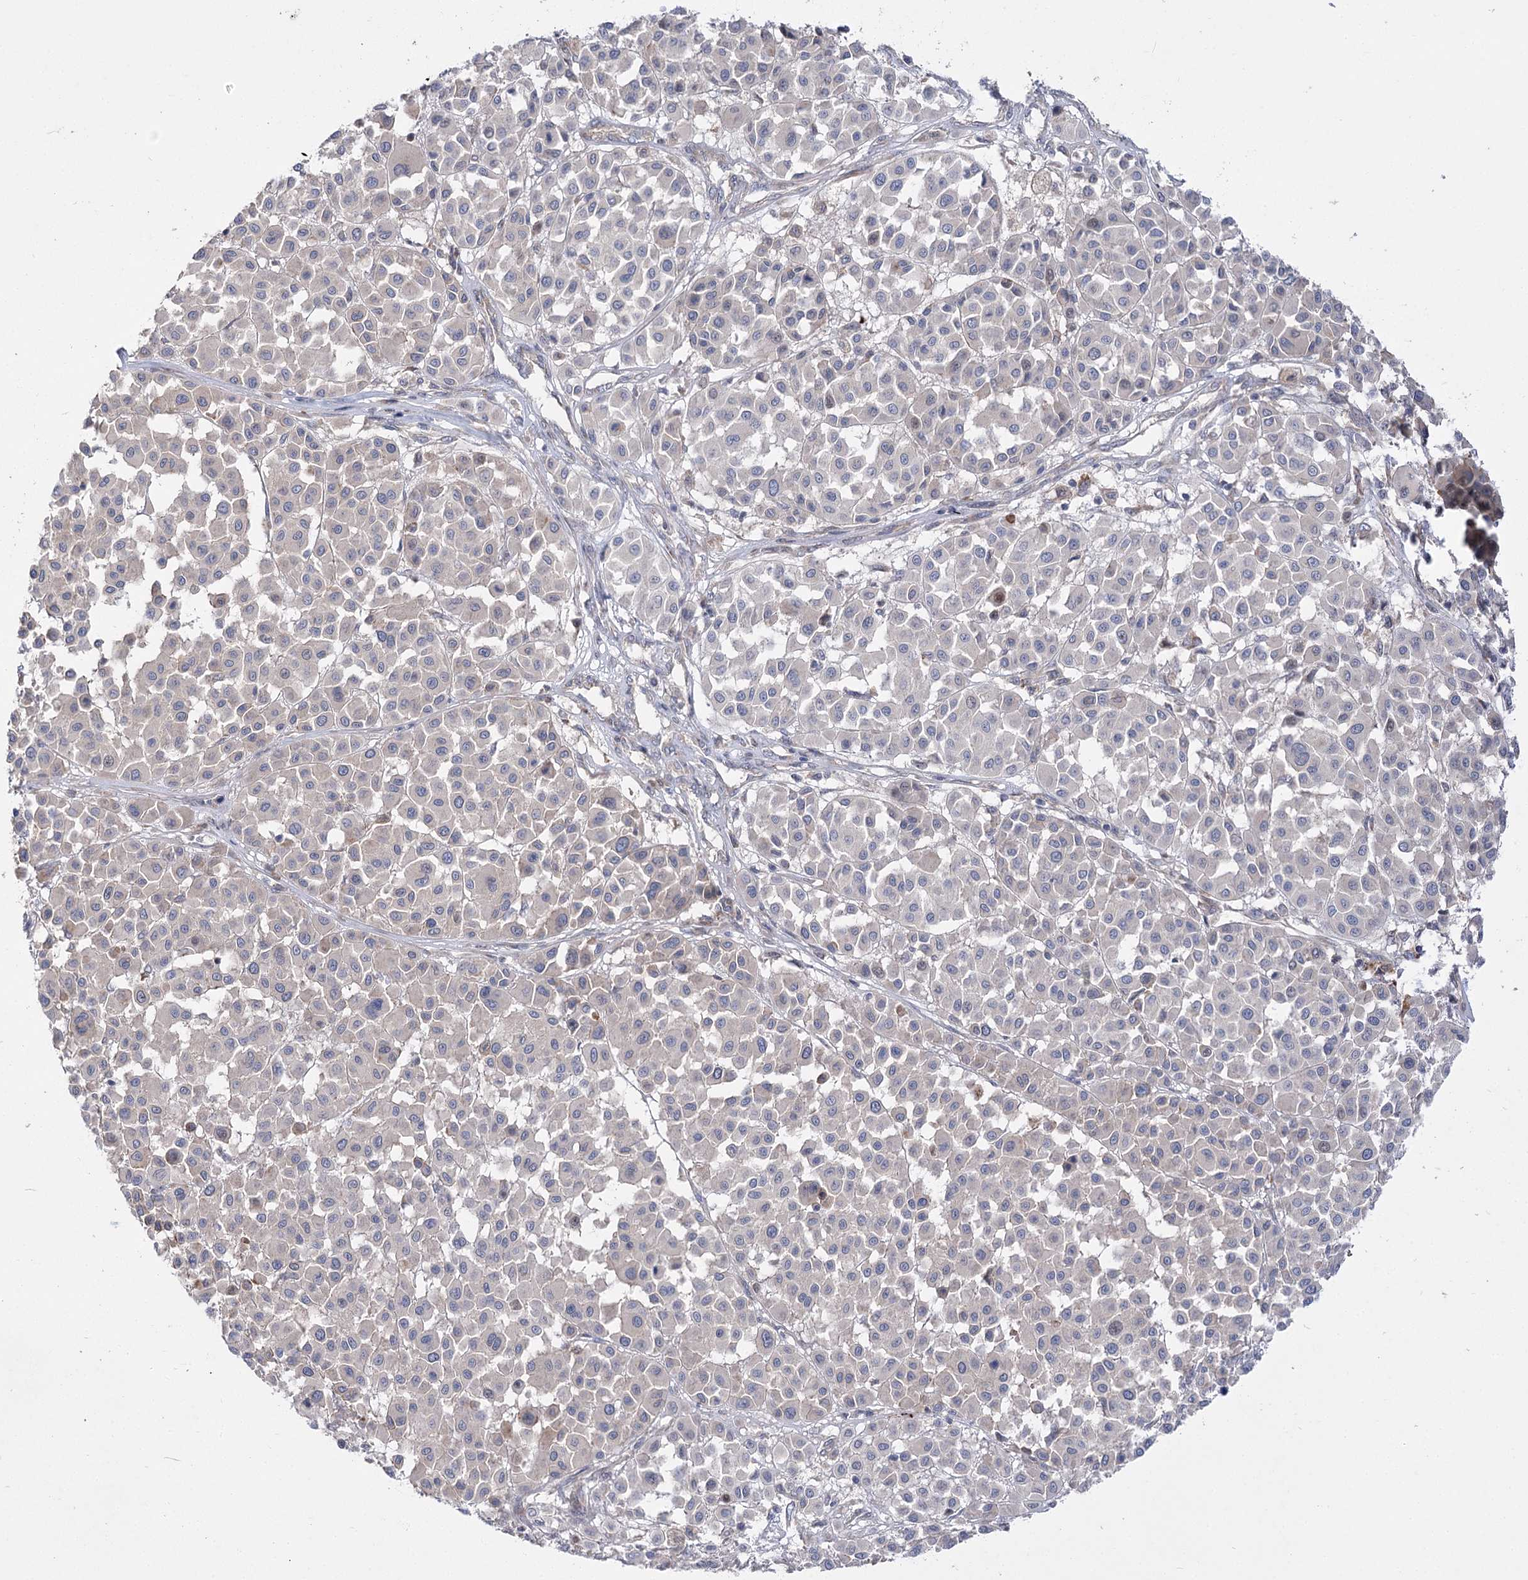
{"staining": {"intensity": "negative", "quantity": "none", "location": "none"}, "tissue": "melanoma", "cell_type": "Tumor cells", "image_type": "cancer", "snomed": [{"axis": "morphology", "description": "Malignant melanoma, Metastatic site"}, {"axis": "topography", "description": "Soft tissue"}], "caption": "Tumor cells show no significant expression in malignant melanoma (metastatic site).", "gene": "SH3BP5L", "patient": {"sex": "male", "age": 41}}